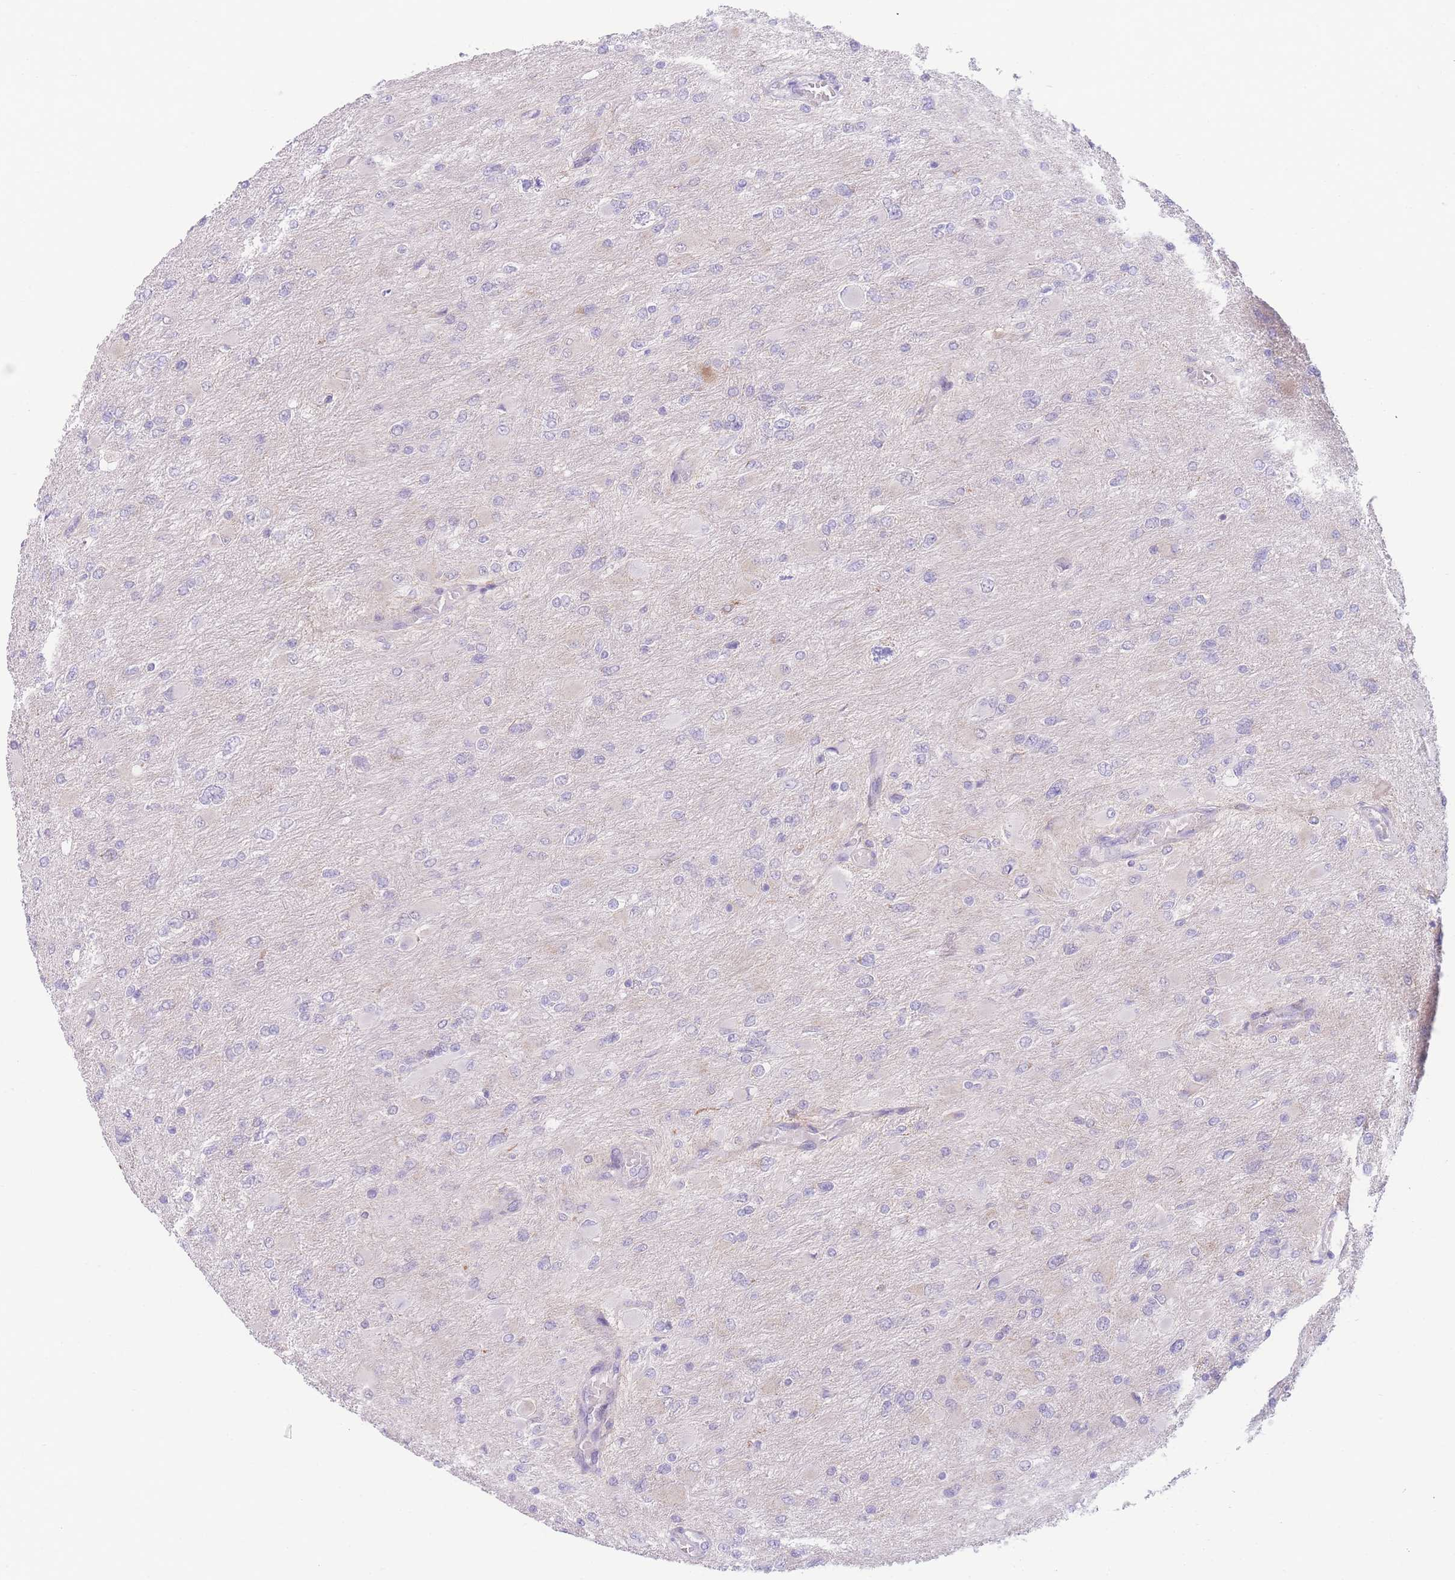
{"staining": {"intensity": "negative", "quantity": "none", "location": "none"}, "tissue": "glioma", "cell_type": "Tumor cells", "image_type": "cancer", "snomed": [{"axis": "morphology", "description": "Glioma, malignant, High grade"}, {"axis": "topography", "description": "Cerebral cortex"}], "caption": "This is an IHC micrograph of malignant glioma (high-grade). There is no expression in tumor cells.", "gene": "NBEAL1", "patient": {"sex": "female", "age": 36}}